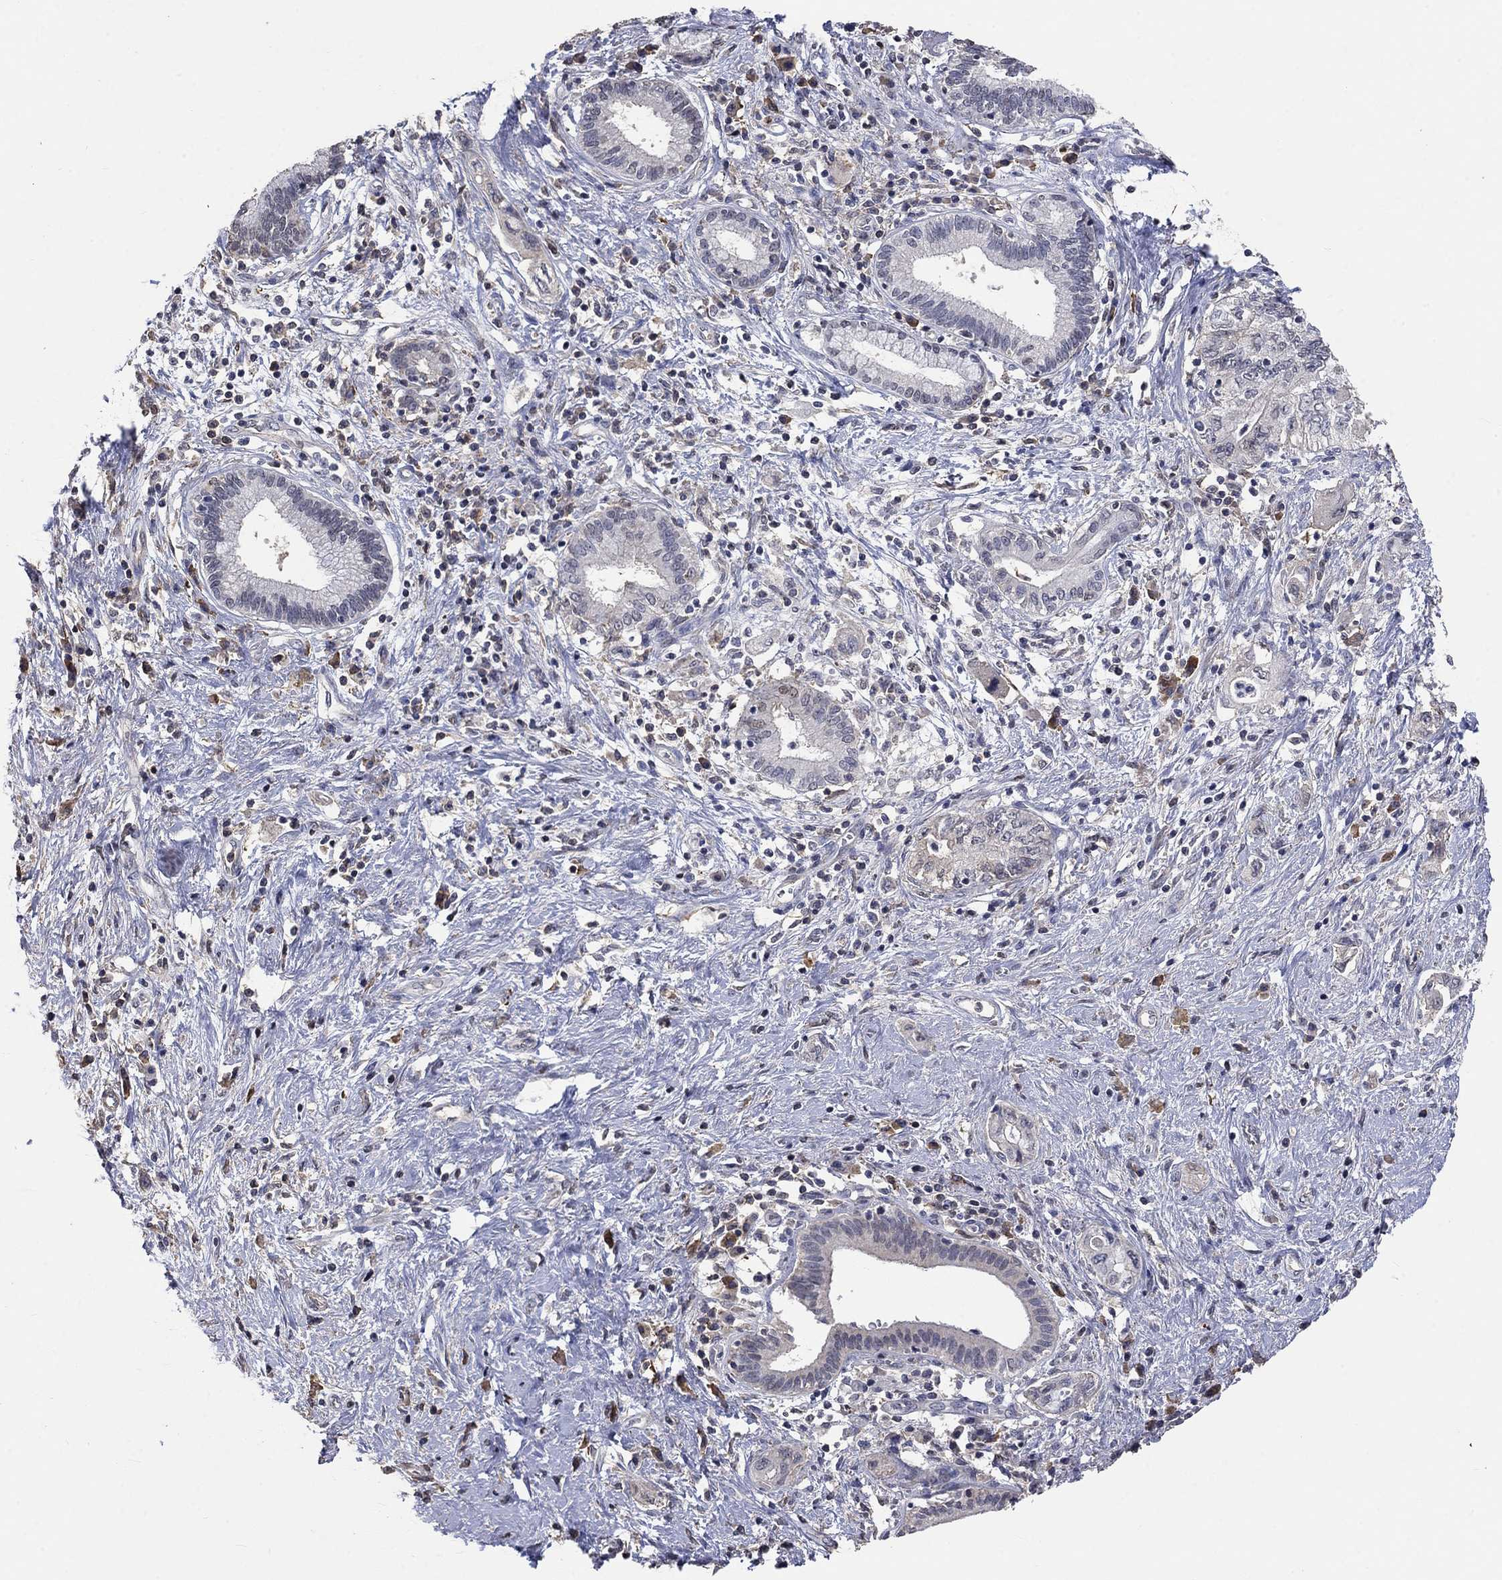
{"staining": {"intensity": "negative", "quantity": "none", "location": "none"}, "tissue": "pancreatic cancer", "cell_type": "Tumor cells", "image_type": "cancer", "snomed": [{"axis": "morphology", "description": "Adenocarcinoma, NOS"}, {"axis": "topography", "description": "Pancreas"}], "caption": "A high-resolution photomicrograph shows IHC staining of adenocarcinoma (pancreatic), which demonstrates no significant positivity in tumor cells.", "gene": "ZBTB18", "patient": {"sex": "female", "age": 73}}